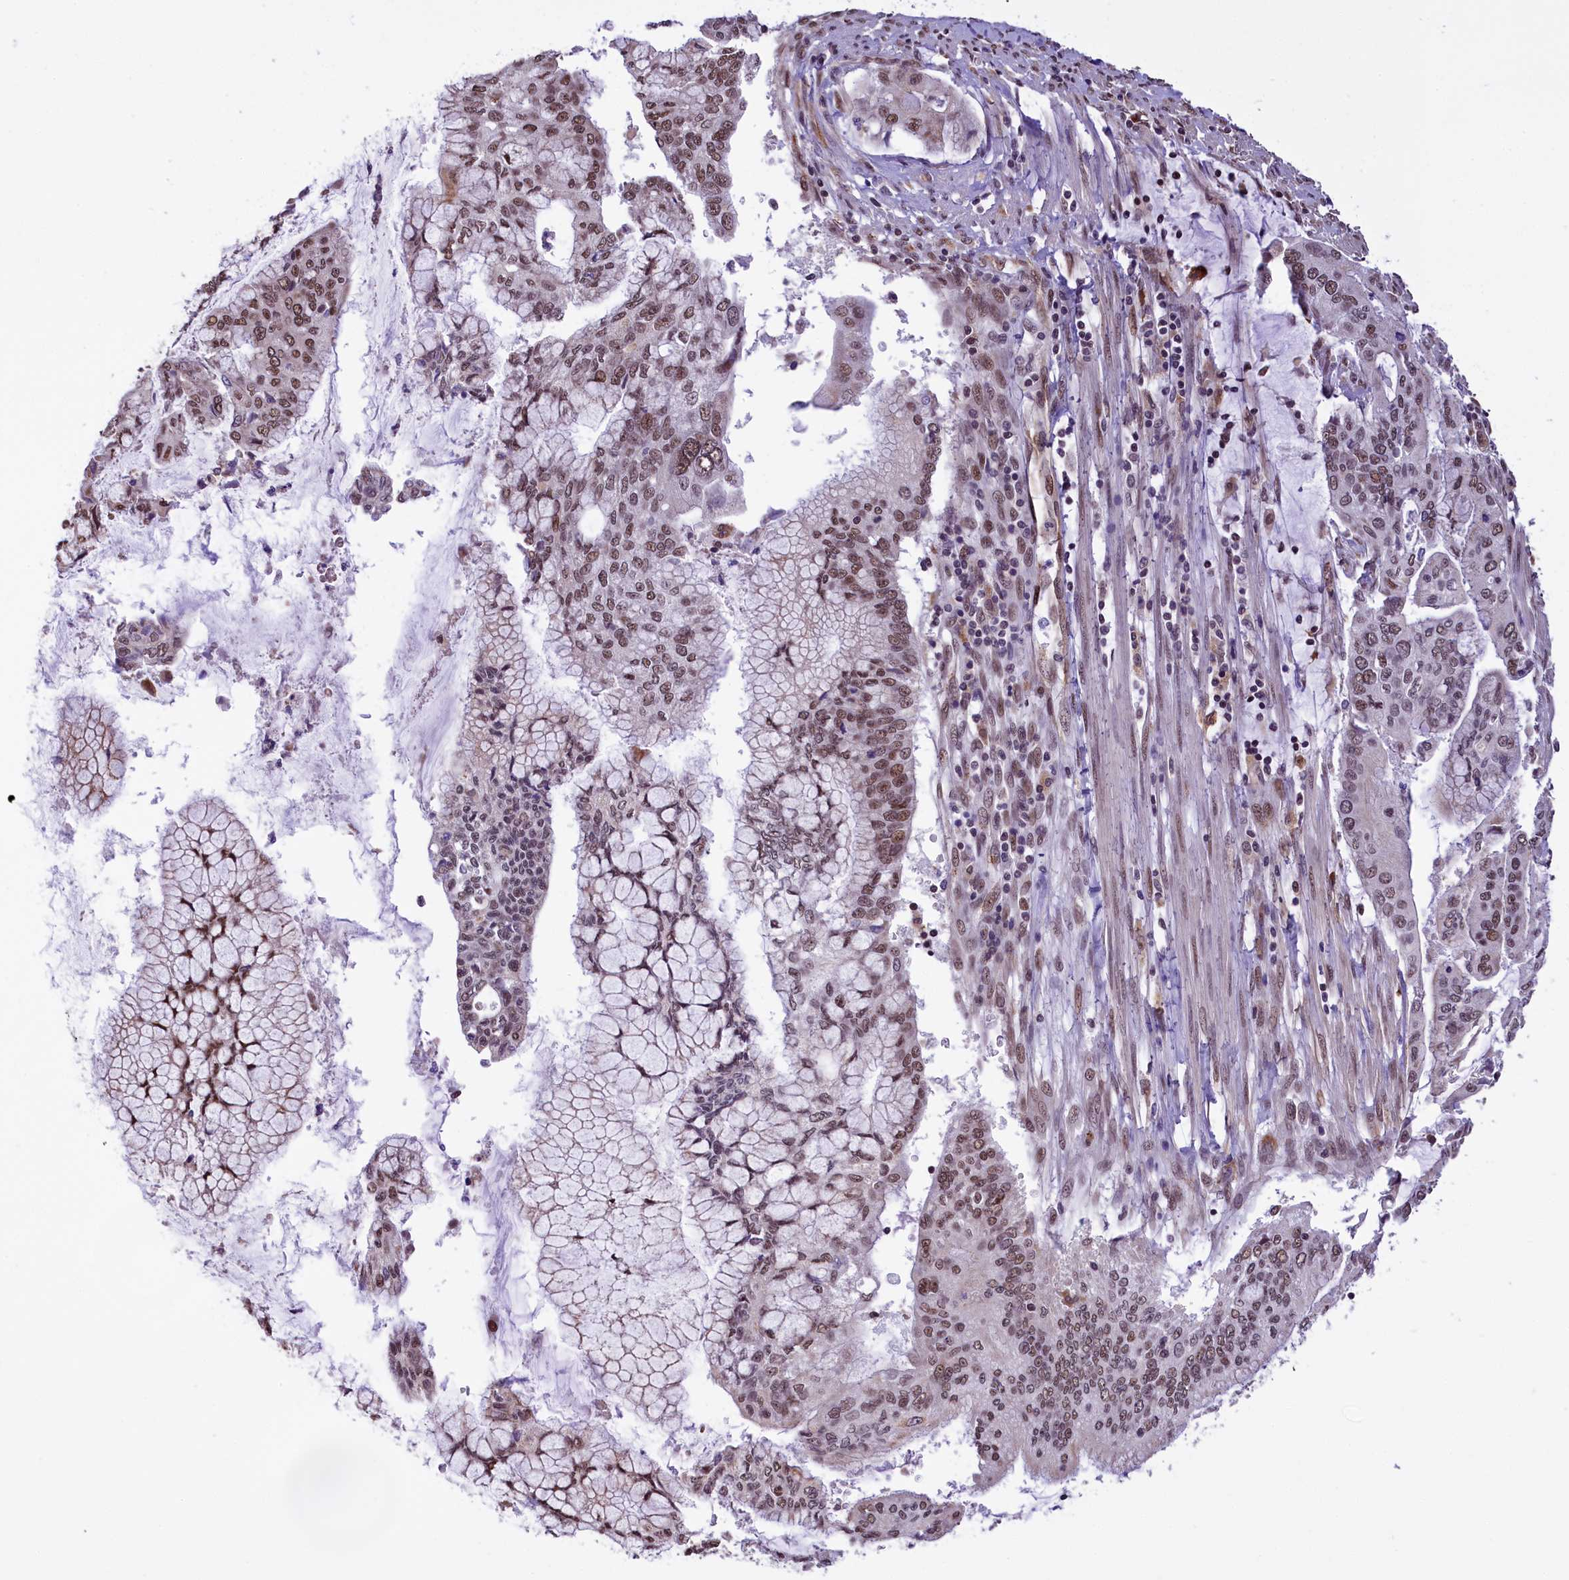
{"staining": {"intensity": "moderate", "quantity": ">75%", "location": "nuclear"}, "tissue": "pancreatic cancer", "cell_type": "Tumor cells", "image_type": "cancer", "snomed": [{"axis": "morphology", "description": "Adenocarcinoma, NOS"}, {"axis": "topography", "description": "Pancreas"}], "caption": "IHC of pancreatic cancer shows medium levels of moderate nuclear positivity in approximately >75% of tumor cells.", "gene": "MRPL54", "patient": {"sex": "male", "age": 46}}